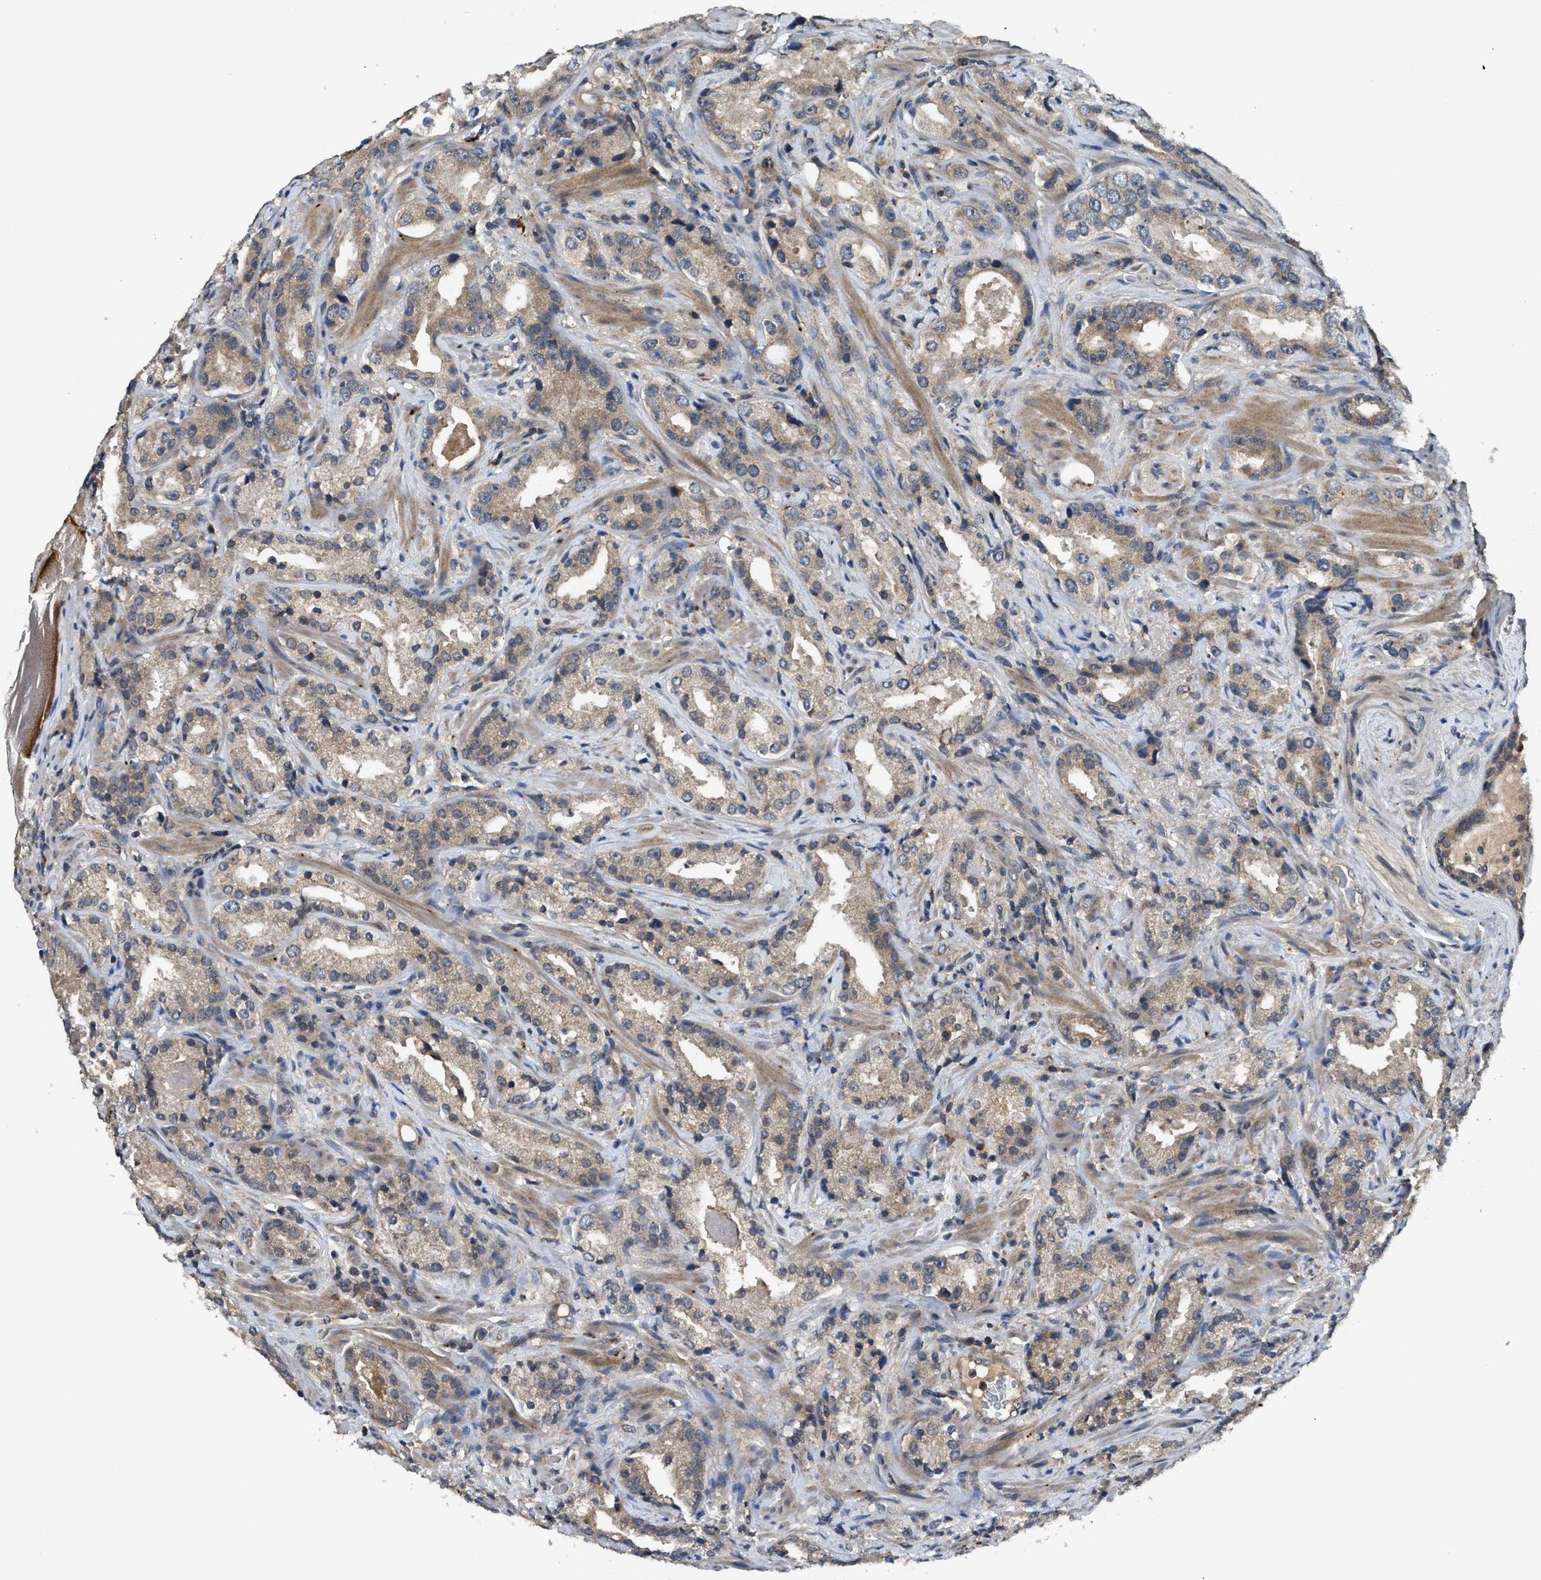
{"staining": {"intensity": "weak", "quantity": ">75%", "location": "cytoplasmic/membranous"}, "tissue": "prostate cancer", "cell_type": "Tumor cells", "image_type": "cancer", "snomed": [{"axis": "morphology", "description": "Adenocarcinoma, High grade"}, {"axis": "topography", "description": "Prostate"}], "caption": "The micrograph shows immunohistochemical staining of prostate cancer. There is weak cytoplasmic/membranous expression is seen in about >75% of tumor cells. The staining is performed using DAB (3,3'-diaminobenzidine) brown chromogen to label protein expression. The nuclei are counter-stained blue using hematoxylin.", "gene": "PDE7A", "patient": {"sex": "male", "age": 63}}